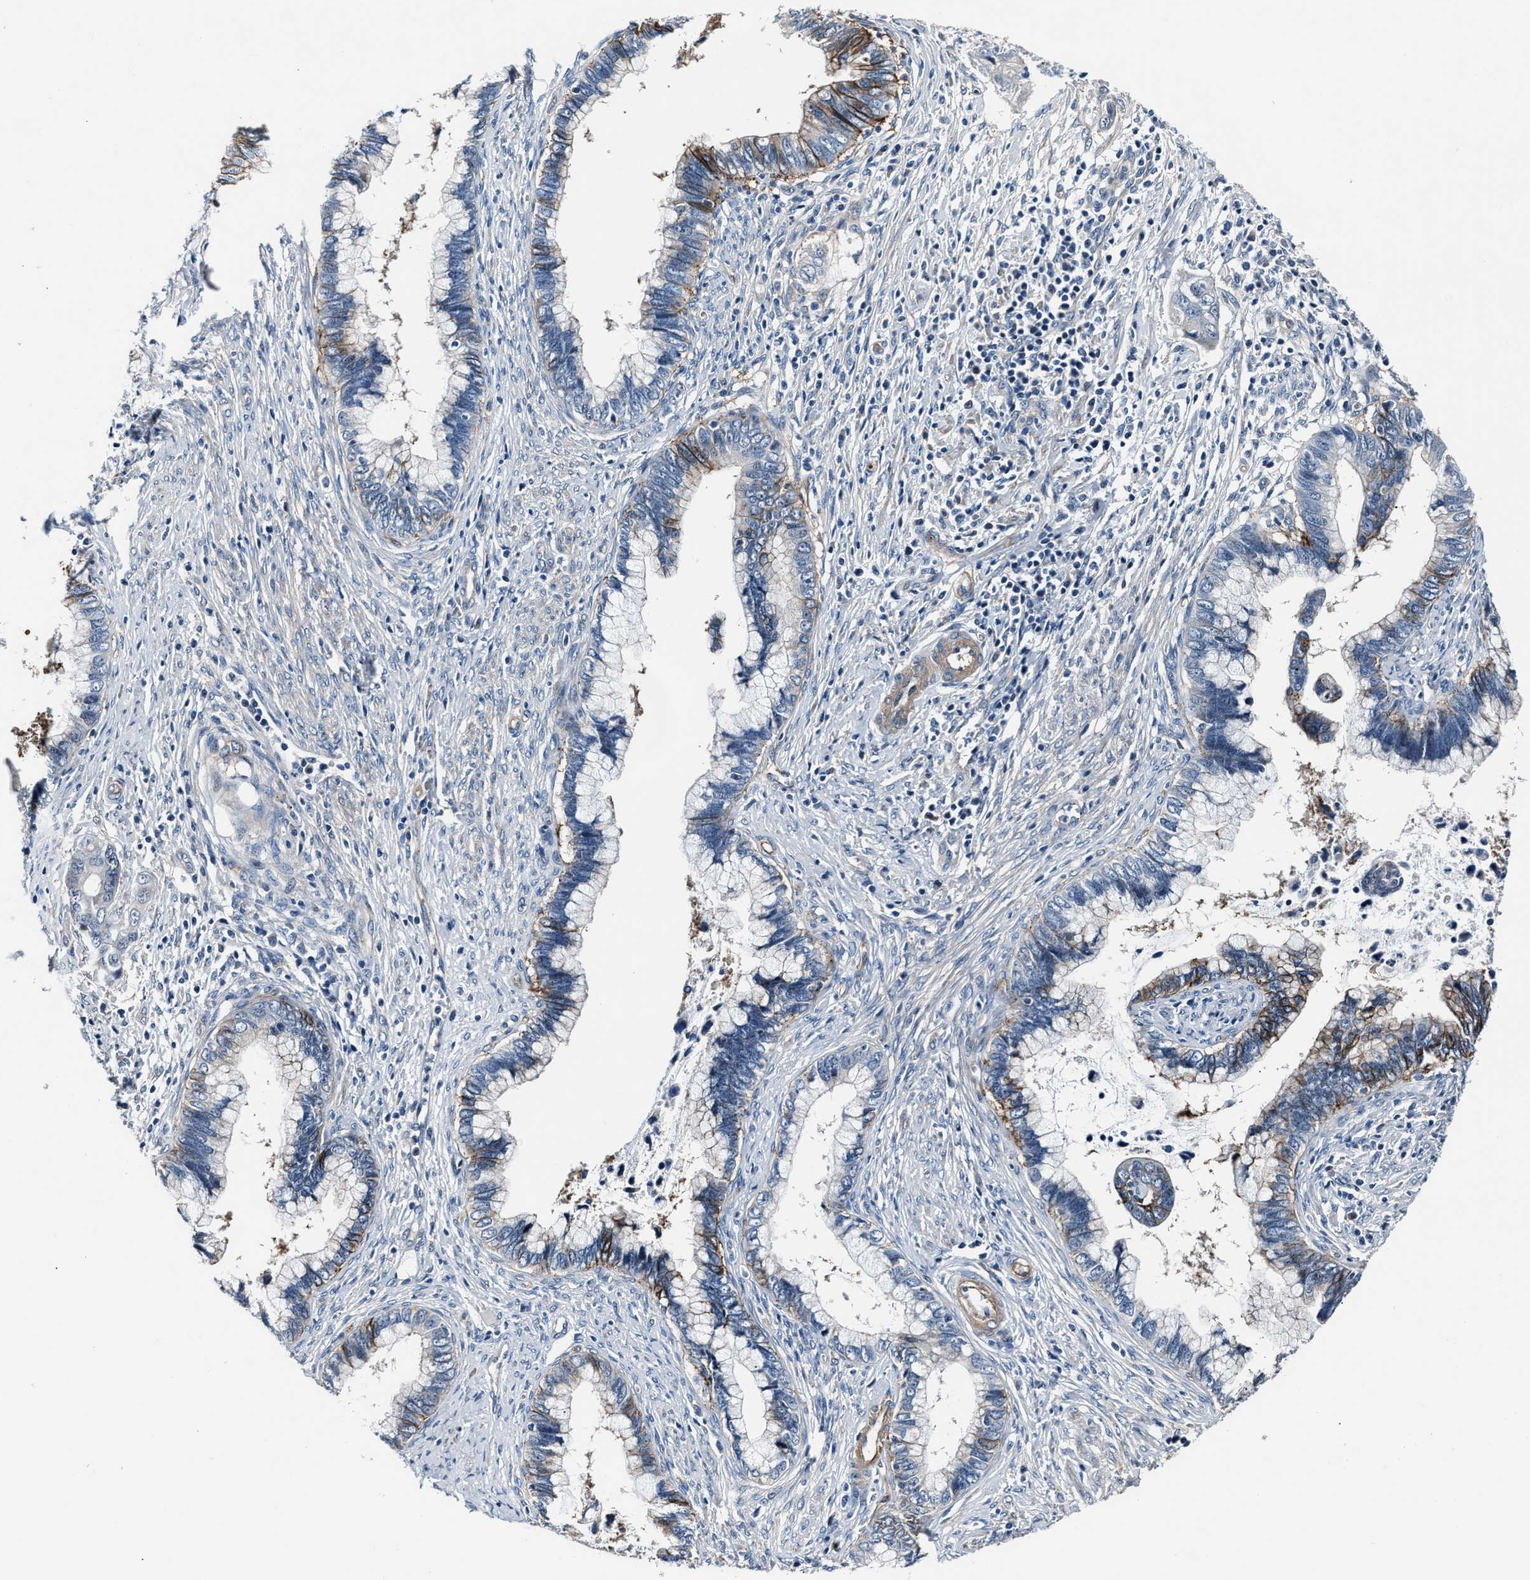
{"staining": {"intensity": "moderate", "quantity": "<25%", "location": "cytoplasmic/membranous"}, "tissue": "cervical cancer", "cell_type": "Tumor cells", "image_type": "cancer", "snomed": [{"axis": "morphology", "description": "Adenocarcinoma, NOS"}, {"axis": "topography", "description": "Cervix"}], "caption": "Cervical cancer was stained to show a protein in brown. There is low levels of moderate cytoplasmic/membranous staining in about <25% of tumor cells.", "gene": "MPDZ", "patient": {"sex": "female", "age": 44}}